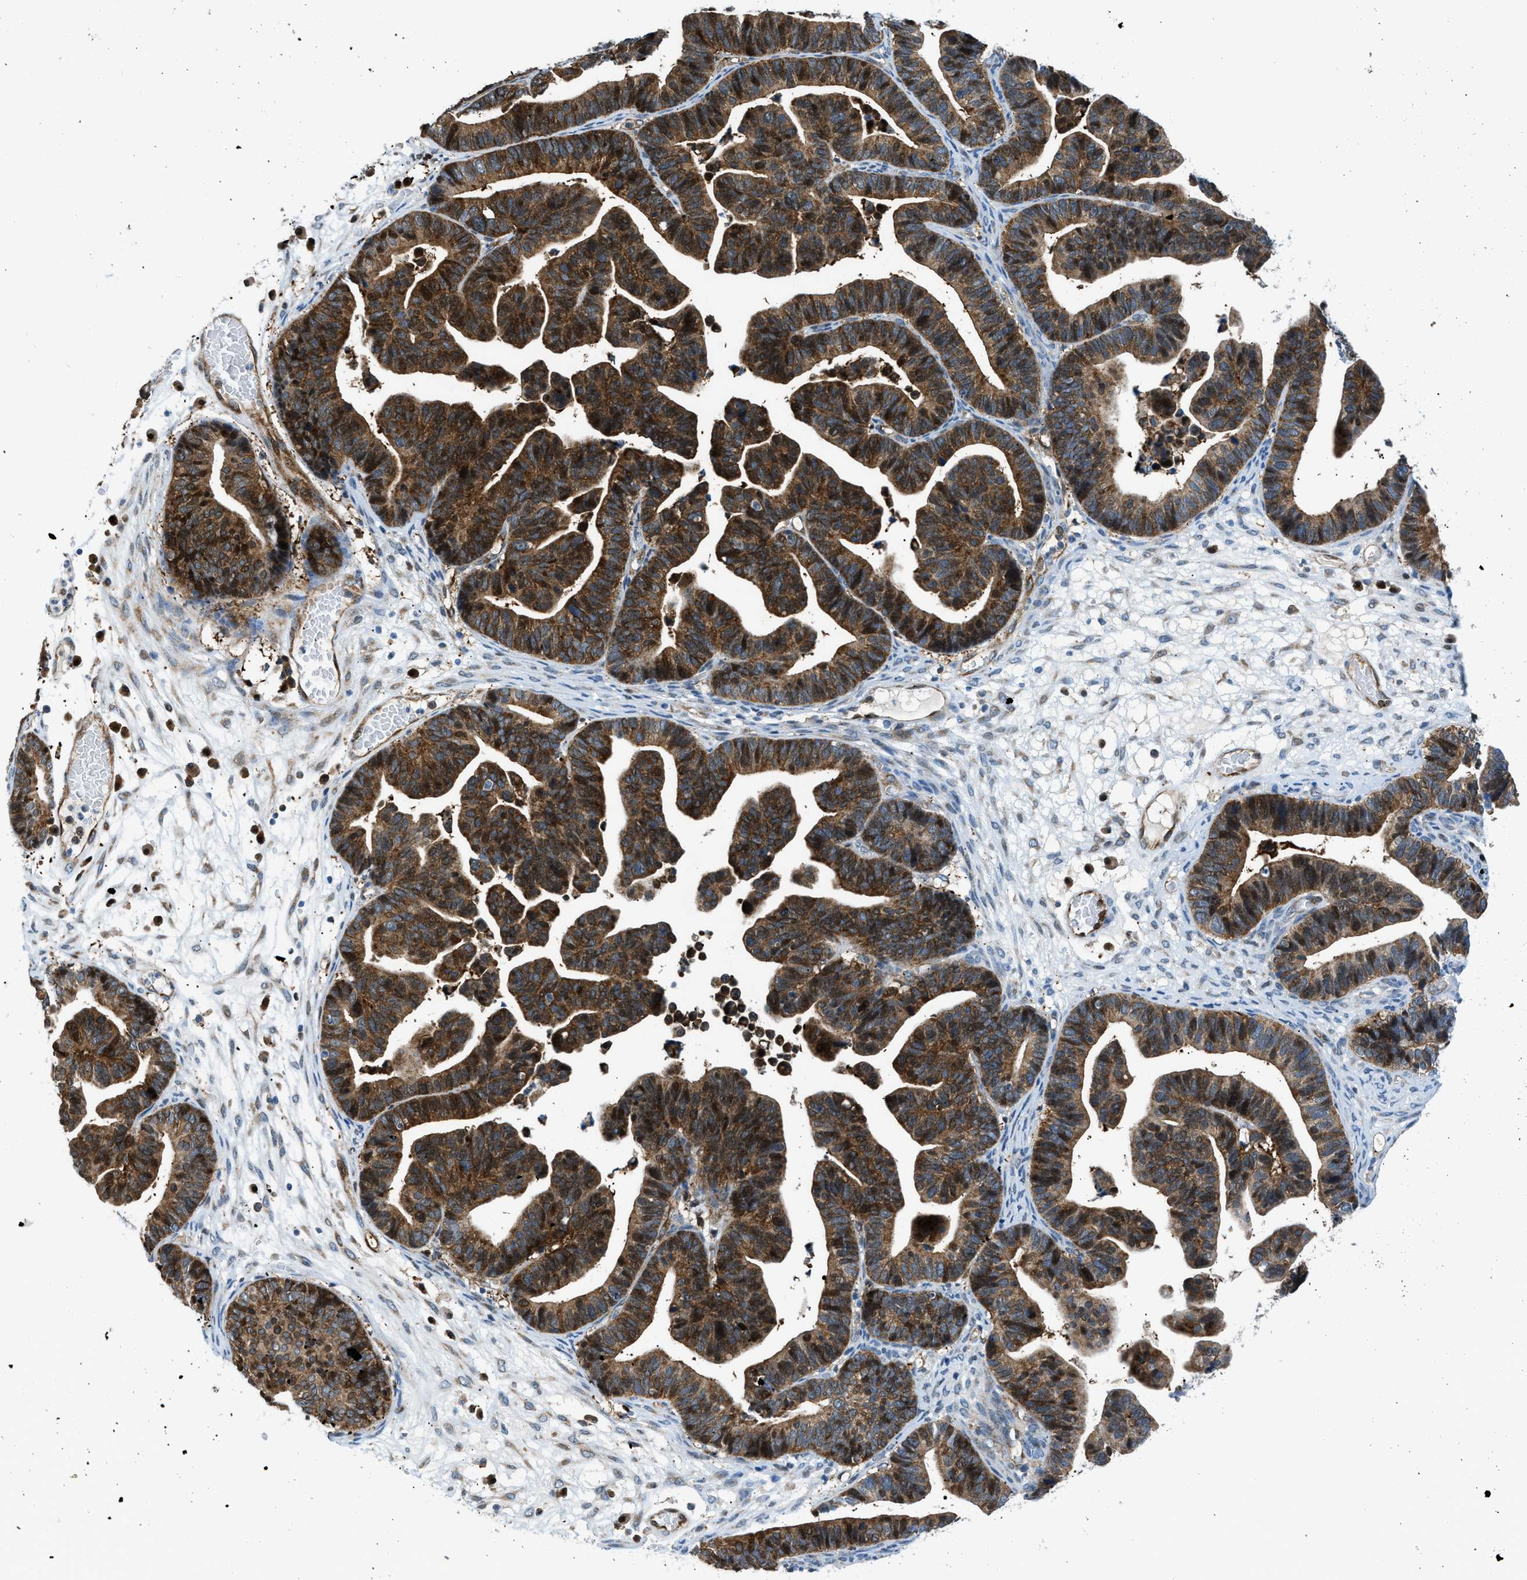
{"staining": {"intensity": "strong", "quantity": ">75%", "location": "cytoplasmic/membranous,nuclear"}, "tissue": "ovarian cancer", "cell_type": "Tumor cells", "image_type": "cancer", "snomed": [{"axis": "morphology", "description": "Cystadenocarcinoma, serous, NOS"}, {"axis": "topography", "description": "Ovary"}], "caption": "Immunohistochemical staining of human serous cystadenocarcinoma (ovarian) exhibits high levels of strong cytoplasmic/membranous and nuclear protein staining in about >75% of tumor cells.", "gene": "YWHAE", "patient": {"sex": "female", "age": 56}}